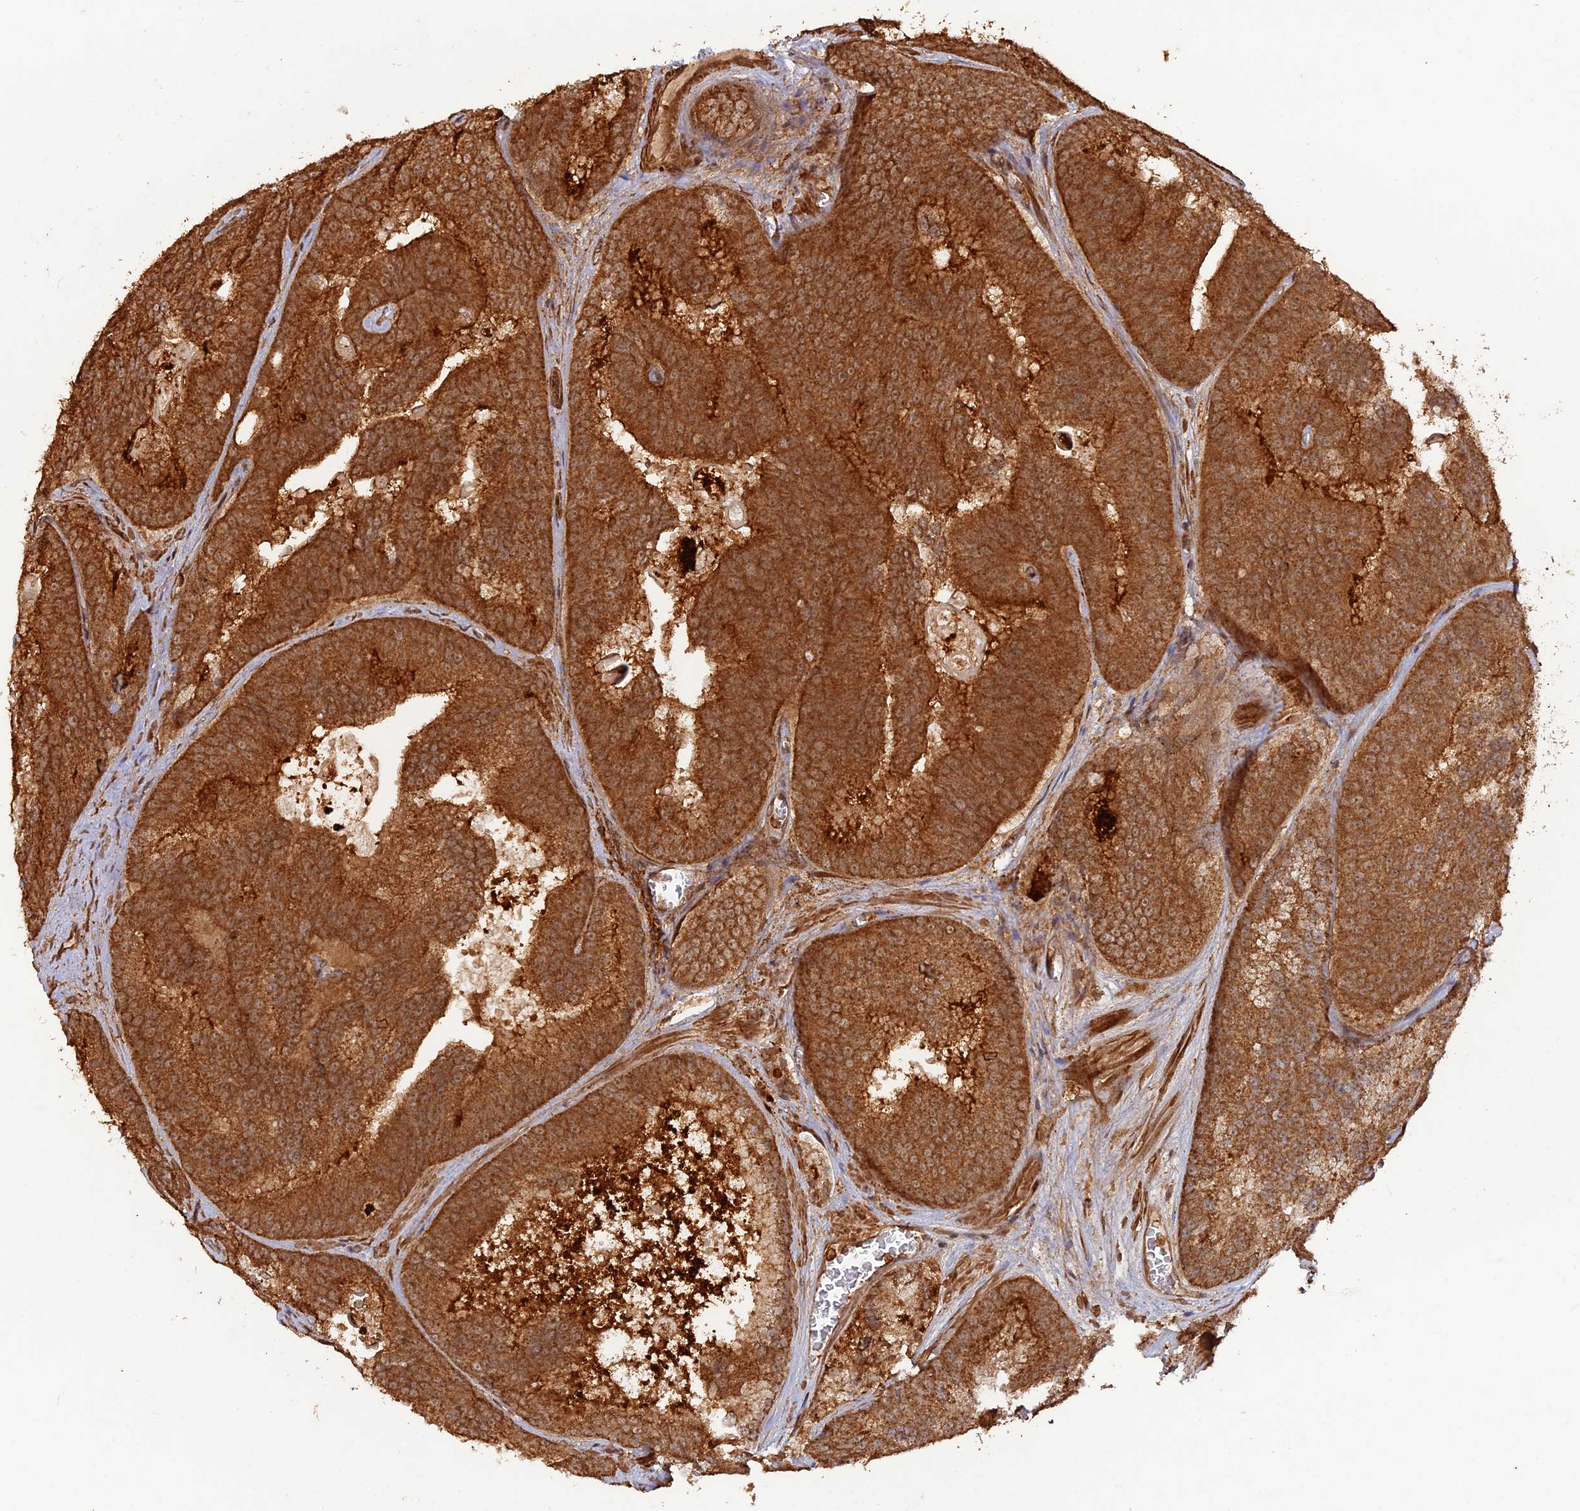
{"staining": {"intensity": "strong", "quantity": ">75%", "location": "cytoplasmic/membranous"}, "tissue": "prostate cancer", "cell_type": "Tumor cells", "image_type": "cancer", "snomed": [{"axis": "morphology", "description": "Adenocarcinoma, High grade"}, {"axis": "topography", "description": "Prostate"}], "caption": "Protein analysis of adenocarcinoma (high-grade) (prostate) tissue exhibits strong cytoplasmic/membranous staining in about >75% of tumor cells.", "gene": "CCDC174", "patient": {"sex": "male", "age": 61}}